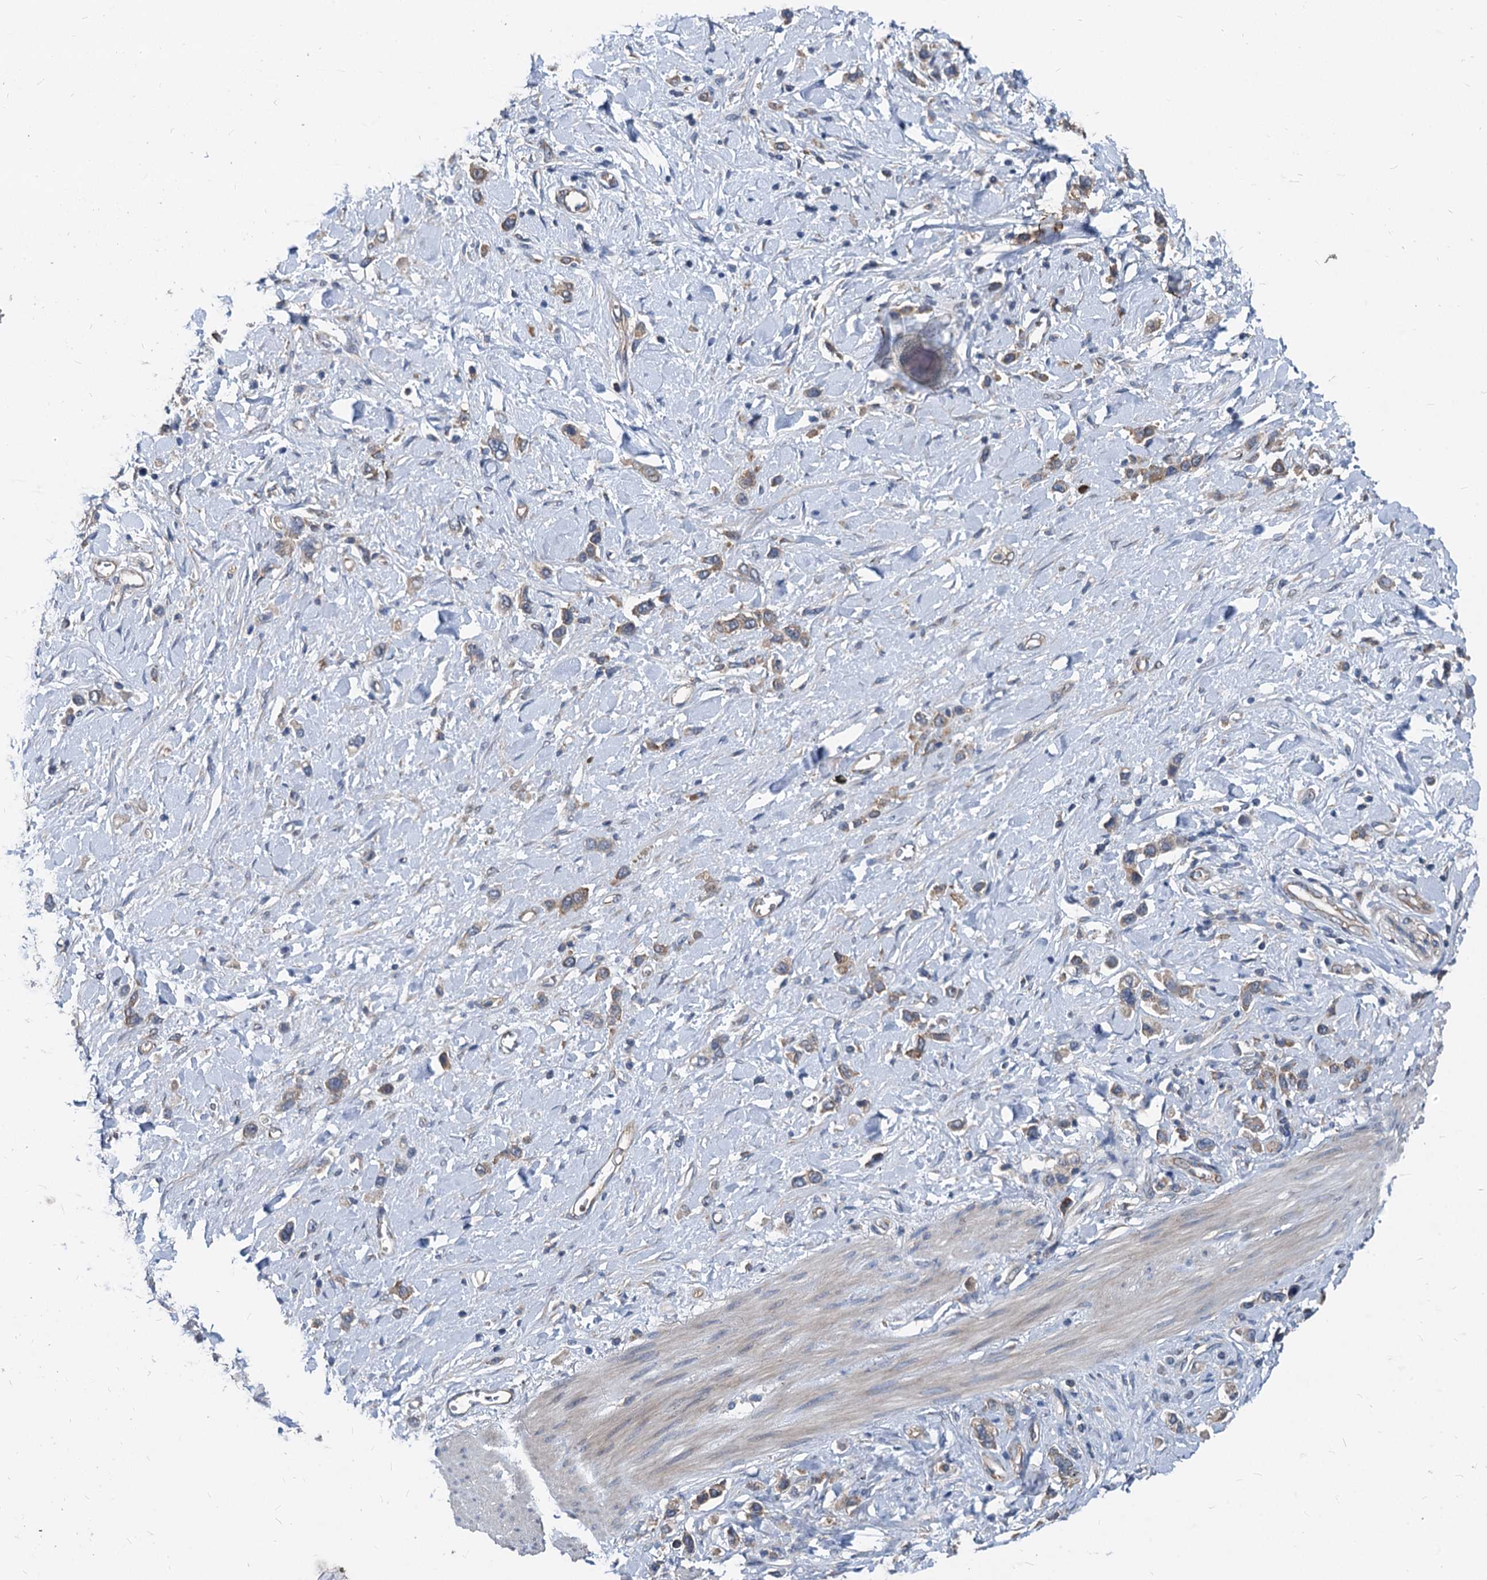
{"staining": {"intensity": "moderate", "quantity": ">75%", "location": "cytoplasmic/membranous"}, "tissue": "stomach cancer", "cell_type": "Tumor cells", "image_type": "cancer", "snomed": [{"axis": "morphology", "description": "Normal tissue, NOS"}, {"axis": "morphology", "description": "Adenocarcinoma, NOS"}, {"axis": "topography", "description": "Stomach, upper"}, {"axis": "topography", "description": "Stomach"}], "caption": "The histopathology image shows a brown stain indicating the presence of a protein in the cytoplasmic/membranous of tumor cells in stomach adenocarcinoma.", "gene": "EIF2B2", "patient": {"sex": "female", "age": 65}}